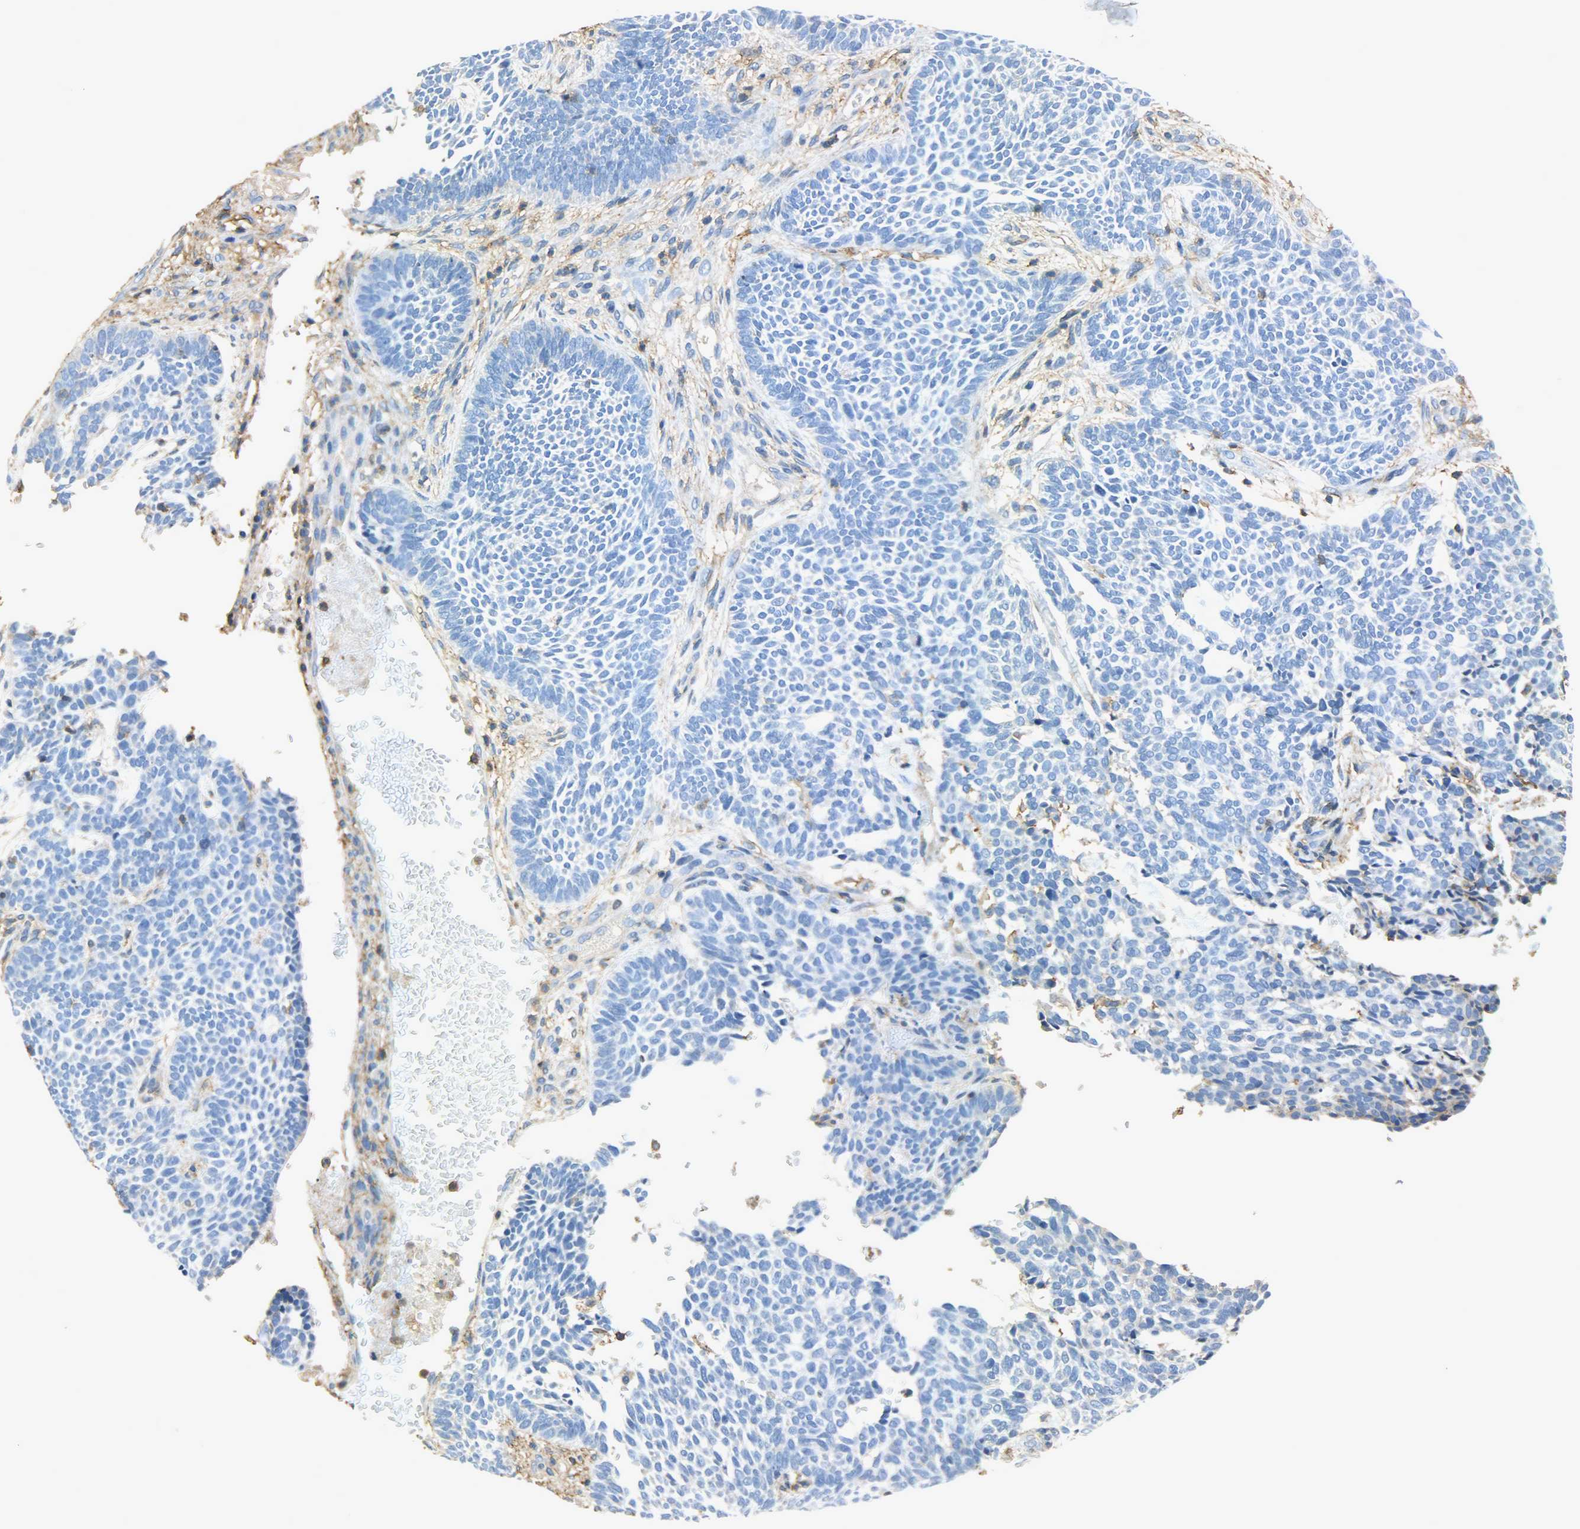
{"staining": {"intensity": "negative", "quantity": "none", "location": "none"}, "tissue": "skin cancer", "cell_type": "Tumor cells", "image_type": "cancer", "snomed": [{"axis": "morphology", "description": "Normal tissue, NOS"}, {"axis": "morphology", "description": "Basal cell carcinoma"}, {"axis": "topography", "description": "Skin"}], "caption": "Tumor cells show no significant positivity in basal cell carcinoma (skin).", "gene": "ANXA6", "patient": {"sex": "male", "age": 87}}